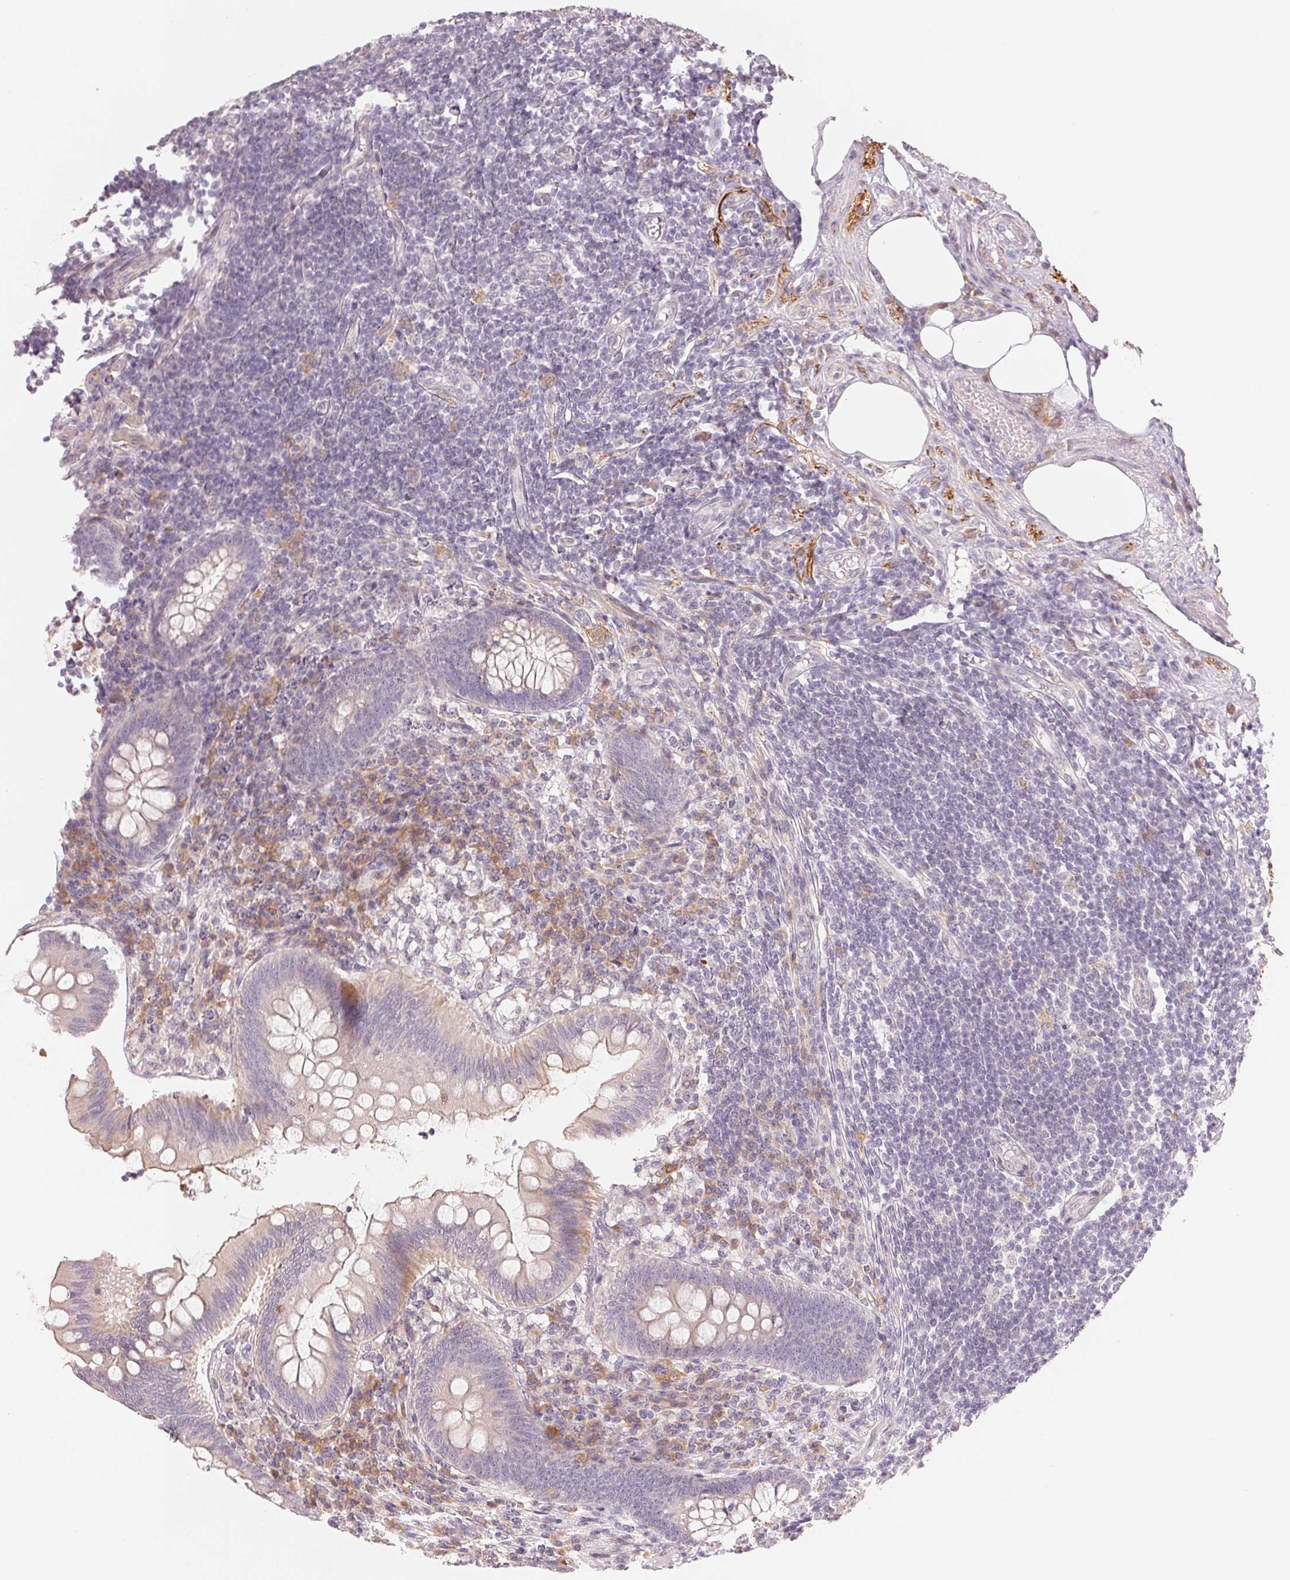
{"staining": {"intensity": "negative", "quantity": "none", "location": "none"}, "tissue": "appendix", "cell_type": "Glandular cells", "image_type": "normal", "snomed": [{"axis": "morphology", "description": "Normal tissue, NOS"}, {"axis": "topography", "description": "Appendix"}], "caption": "A high-resolution photomicrograph shows immunohistochemistry (IHC) staining of normal appendix, which reveals no significant staining in glandular cells.", "gene": "DENND2C", "patient": {"sex": "female", "age": 57}}